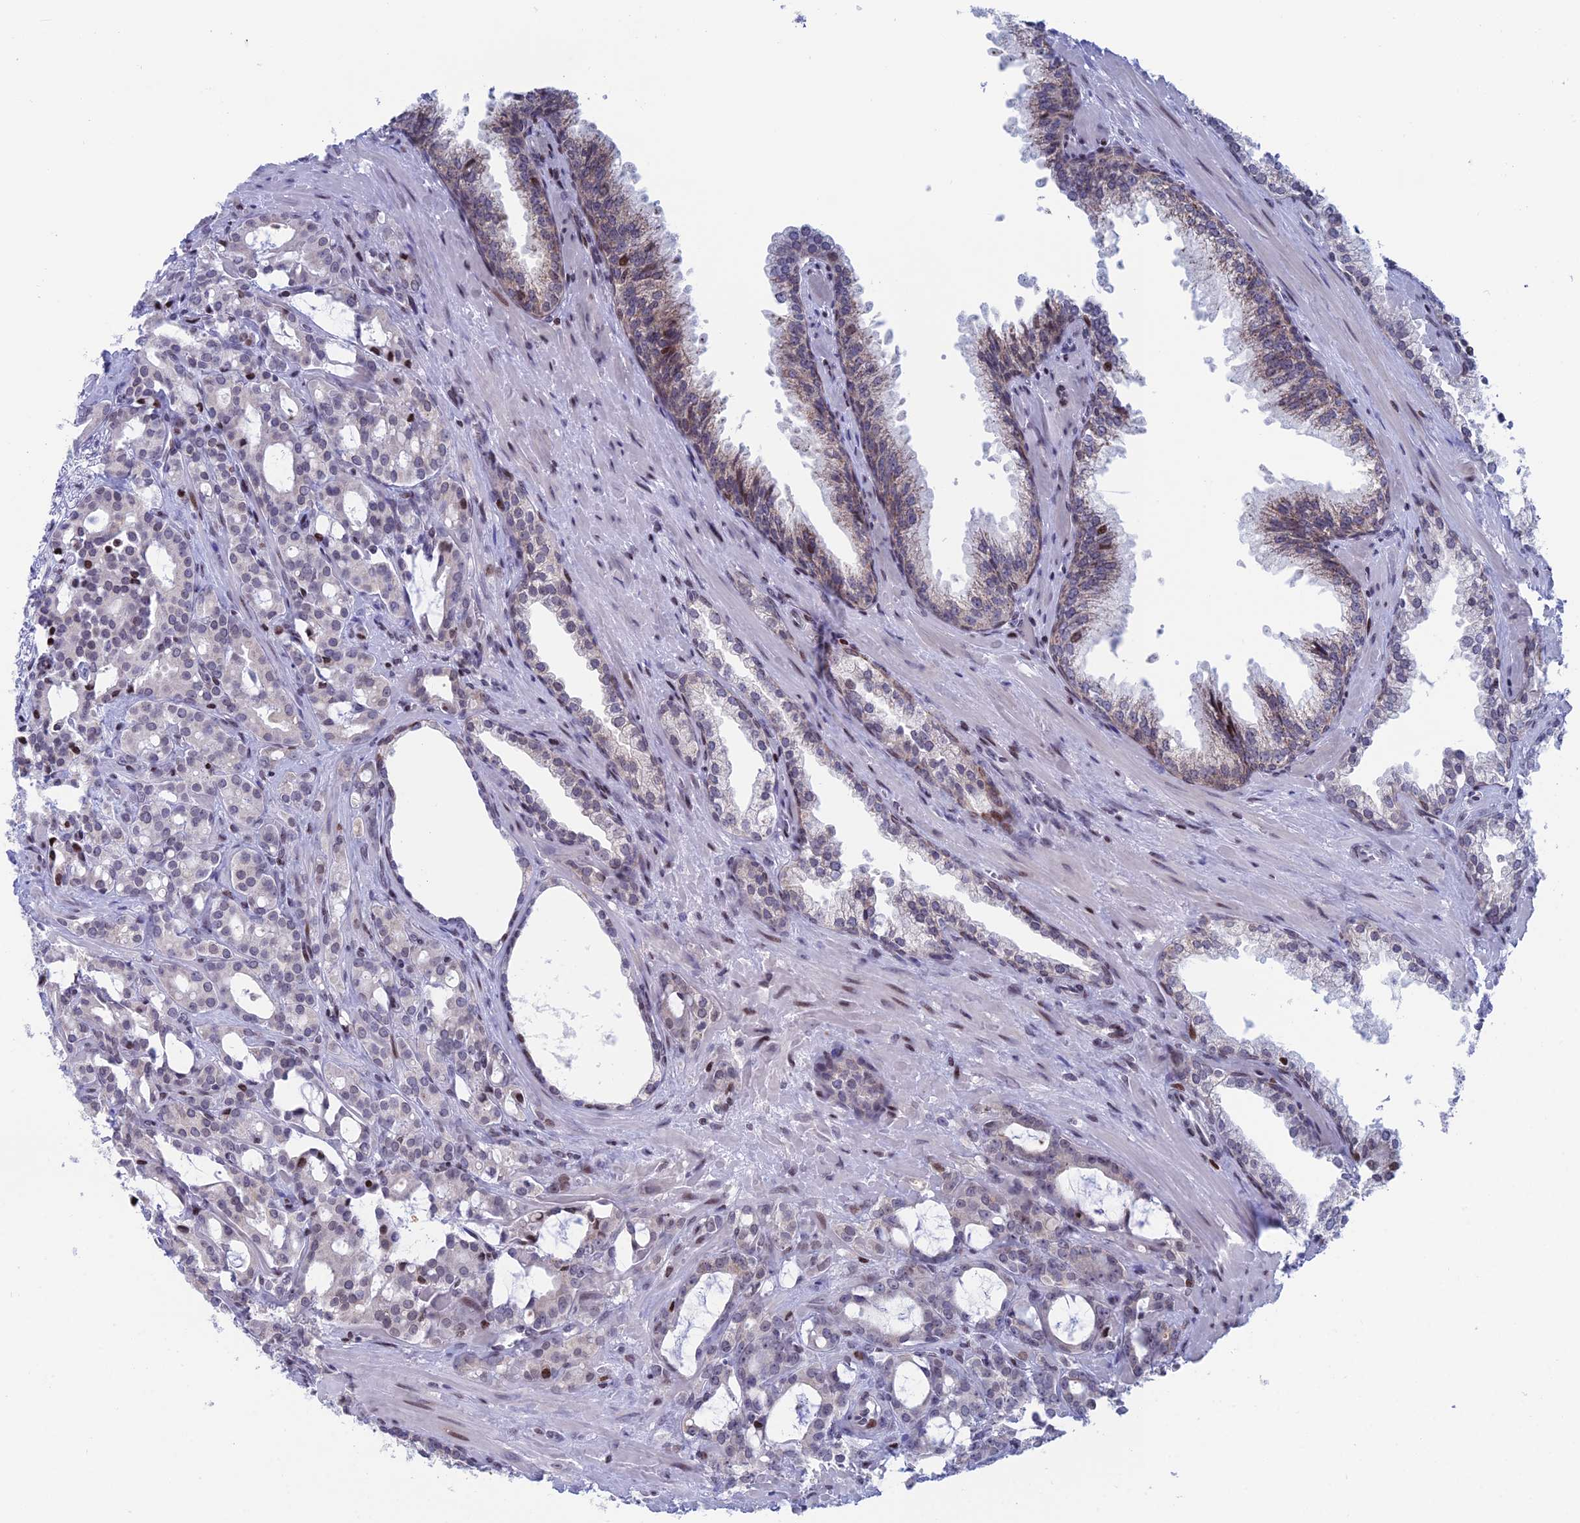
{"staining": {"intensity": "negative", "quantity": "none", "location": "none"}, "tissue": "prostate cancer", "cell_type": "Tumor cells", "image_type": "cancer", "snomed": [{"axis": "morphology", "description": "Adenocarcinoma, High grade"}, {"axis": "topography", "description": "Prostate"}], "caption": "This micrograph is of prostate cancer stained with immunohistochemistry to label a protein in brown with the nuclei are counter-stained blue. There is no staining in tumor cells. Brightfield microscopy of immunohistochemistry (IHC) stained with DAB (3,3'-diaminobenzidine) (brown) and hematoxylin (blue), captured at high magnification.", "gene": "AFF3", "patient": {"sex": "male", "age": 72}}